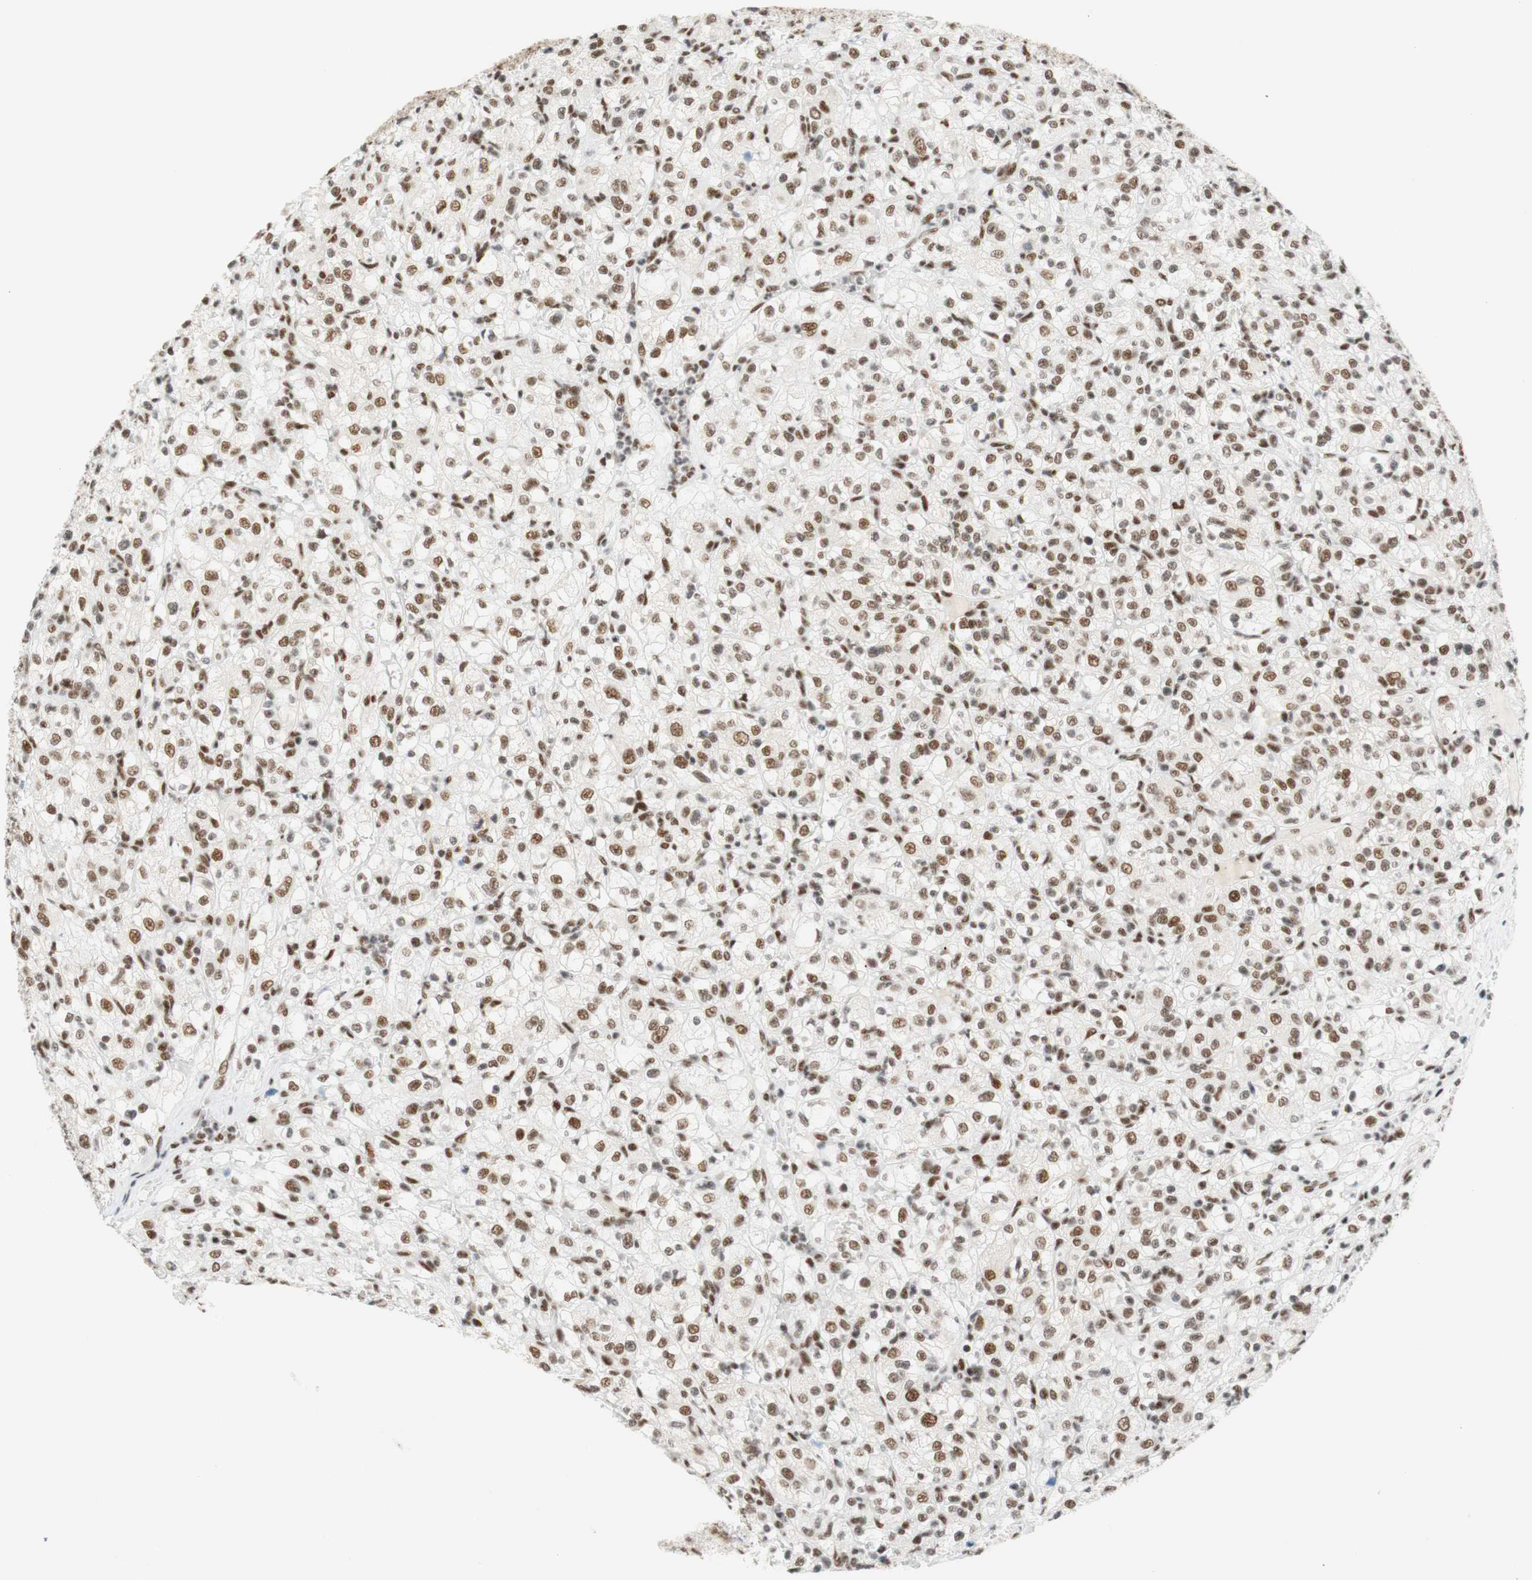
{"staining": {"intensity": "moderate", "quantity": "25%-75%", "location": "nuclear"}, "tissue": "renal cancer", "cell_type": "Tumor cells", "image_type": "cancer", "snomed": [{"axis": "morphology", "description": "Normal tissue, NOS"}, {"axis": "morphology", "description": "Adenocarcinoma, NOS"}, {"axis": "topography", "description": "Kidney"}], "caption": "High-magnification brightfield microscopy of renal cancer (adenocarcinoma) stained with DAB (3,3'-diaminobenzidine) (brown) and counterstained with hematoxylin (blue). tumor cells exhibit moderate nuclear staining is seen in about25%-75% of cells.", "gene": "RNF20", "patient": {"sex": "female", "age": 72}}